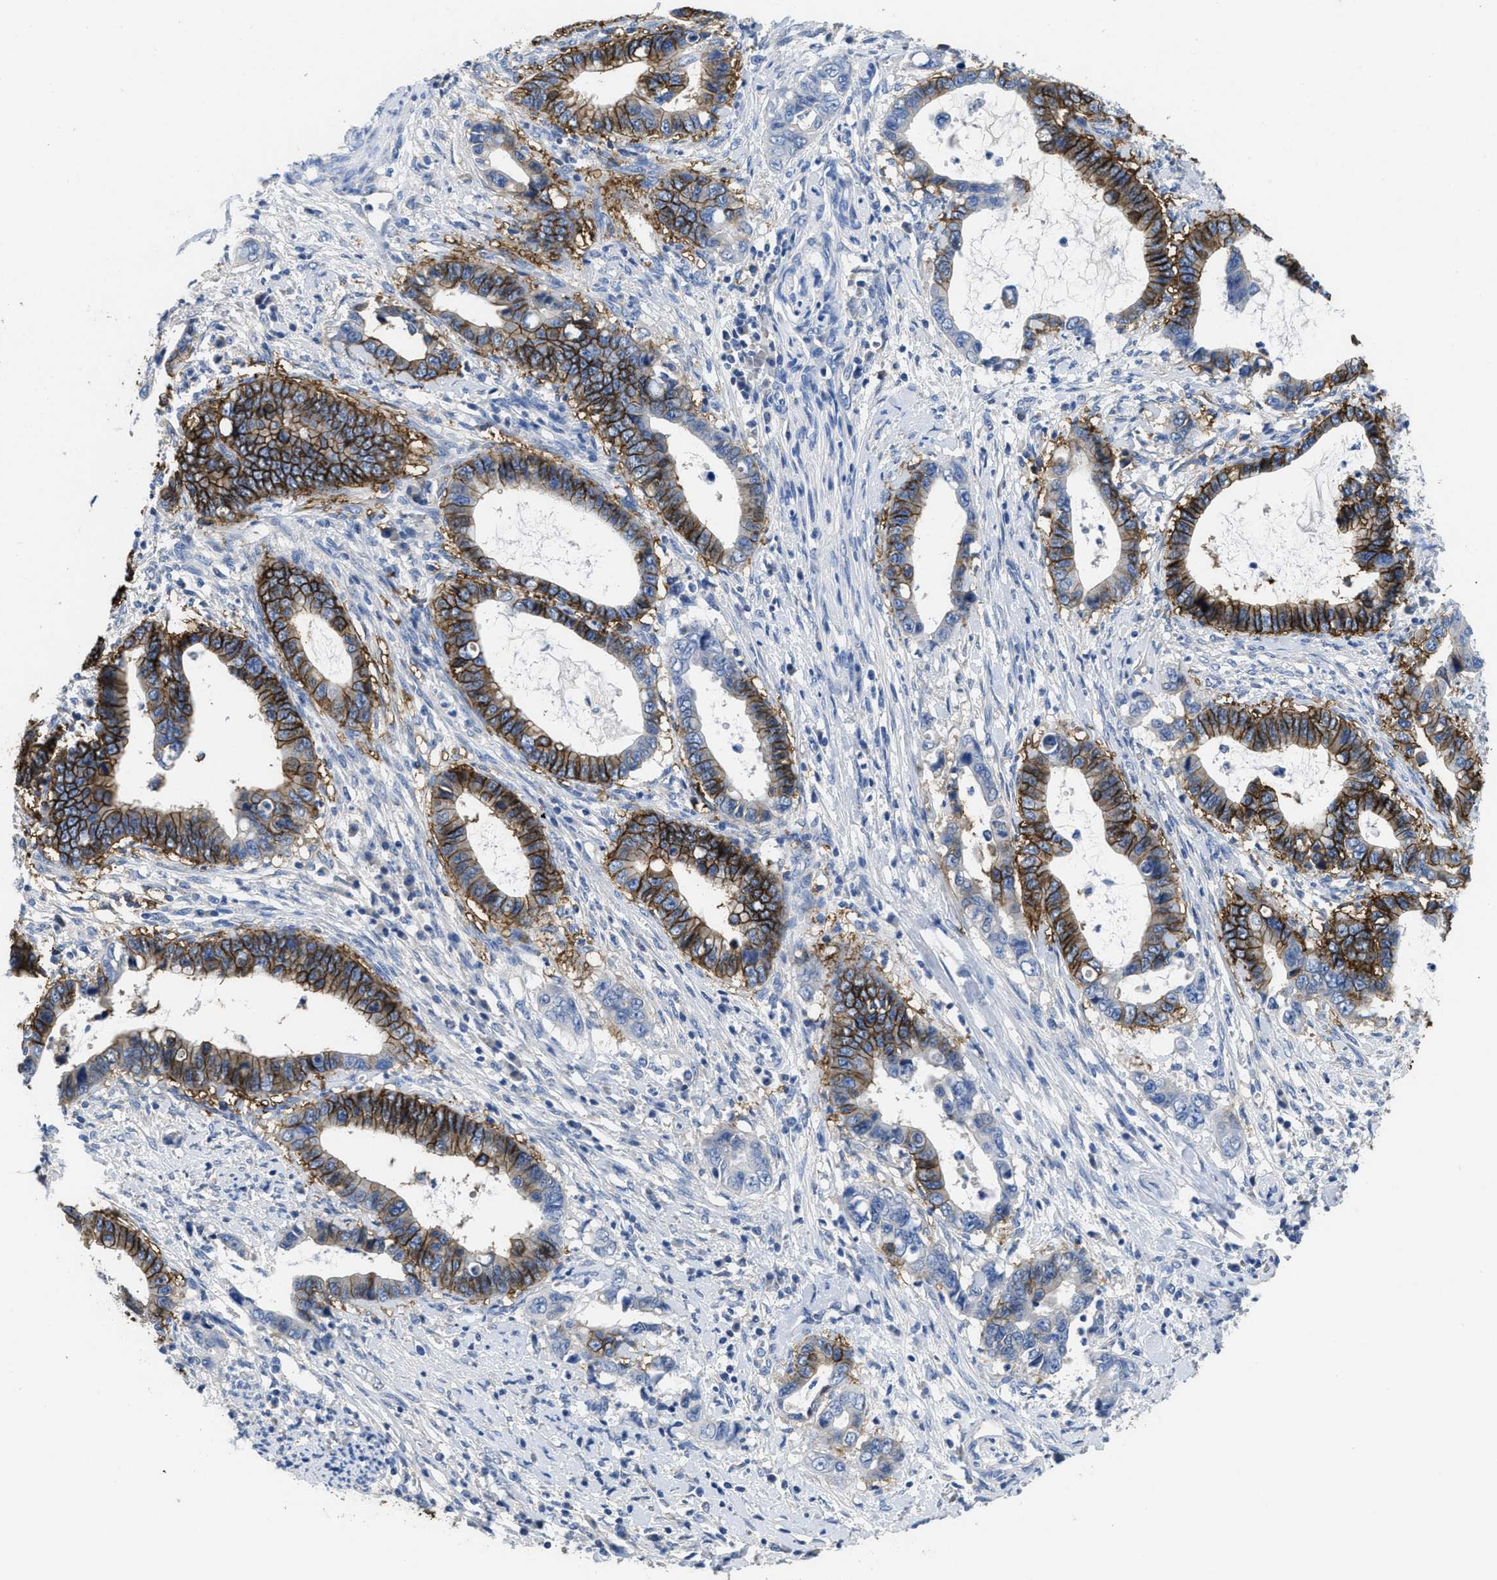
{"staining": {"intensity": "strong", "quantity": ">75%", "location": "cytoplasmic/membranous"}, "tissue": "cervical cancer", "cell_type": "Tumor cells", "image_type": "cancer", "snomed": [{"axis": "morphology", "description": "Adenocarcinoma, NOS"}, {"axis": "topography", "description": "Cervix"}], "caption": "High-magnification brightfield microscopy of cervical adenocarcinoma stained with DAB (3,3'-diaminobenzidine) (brown) and counterstained with hematoxylin (blue). tumor cells exhibit strong cytoplasmic/membranous positivity is appreciated in about>75% of cells.", "gene": "CA9", "patient": {"sex": "female", "age": 44}}